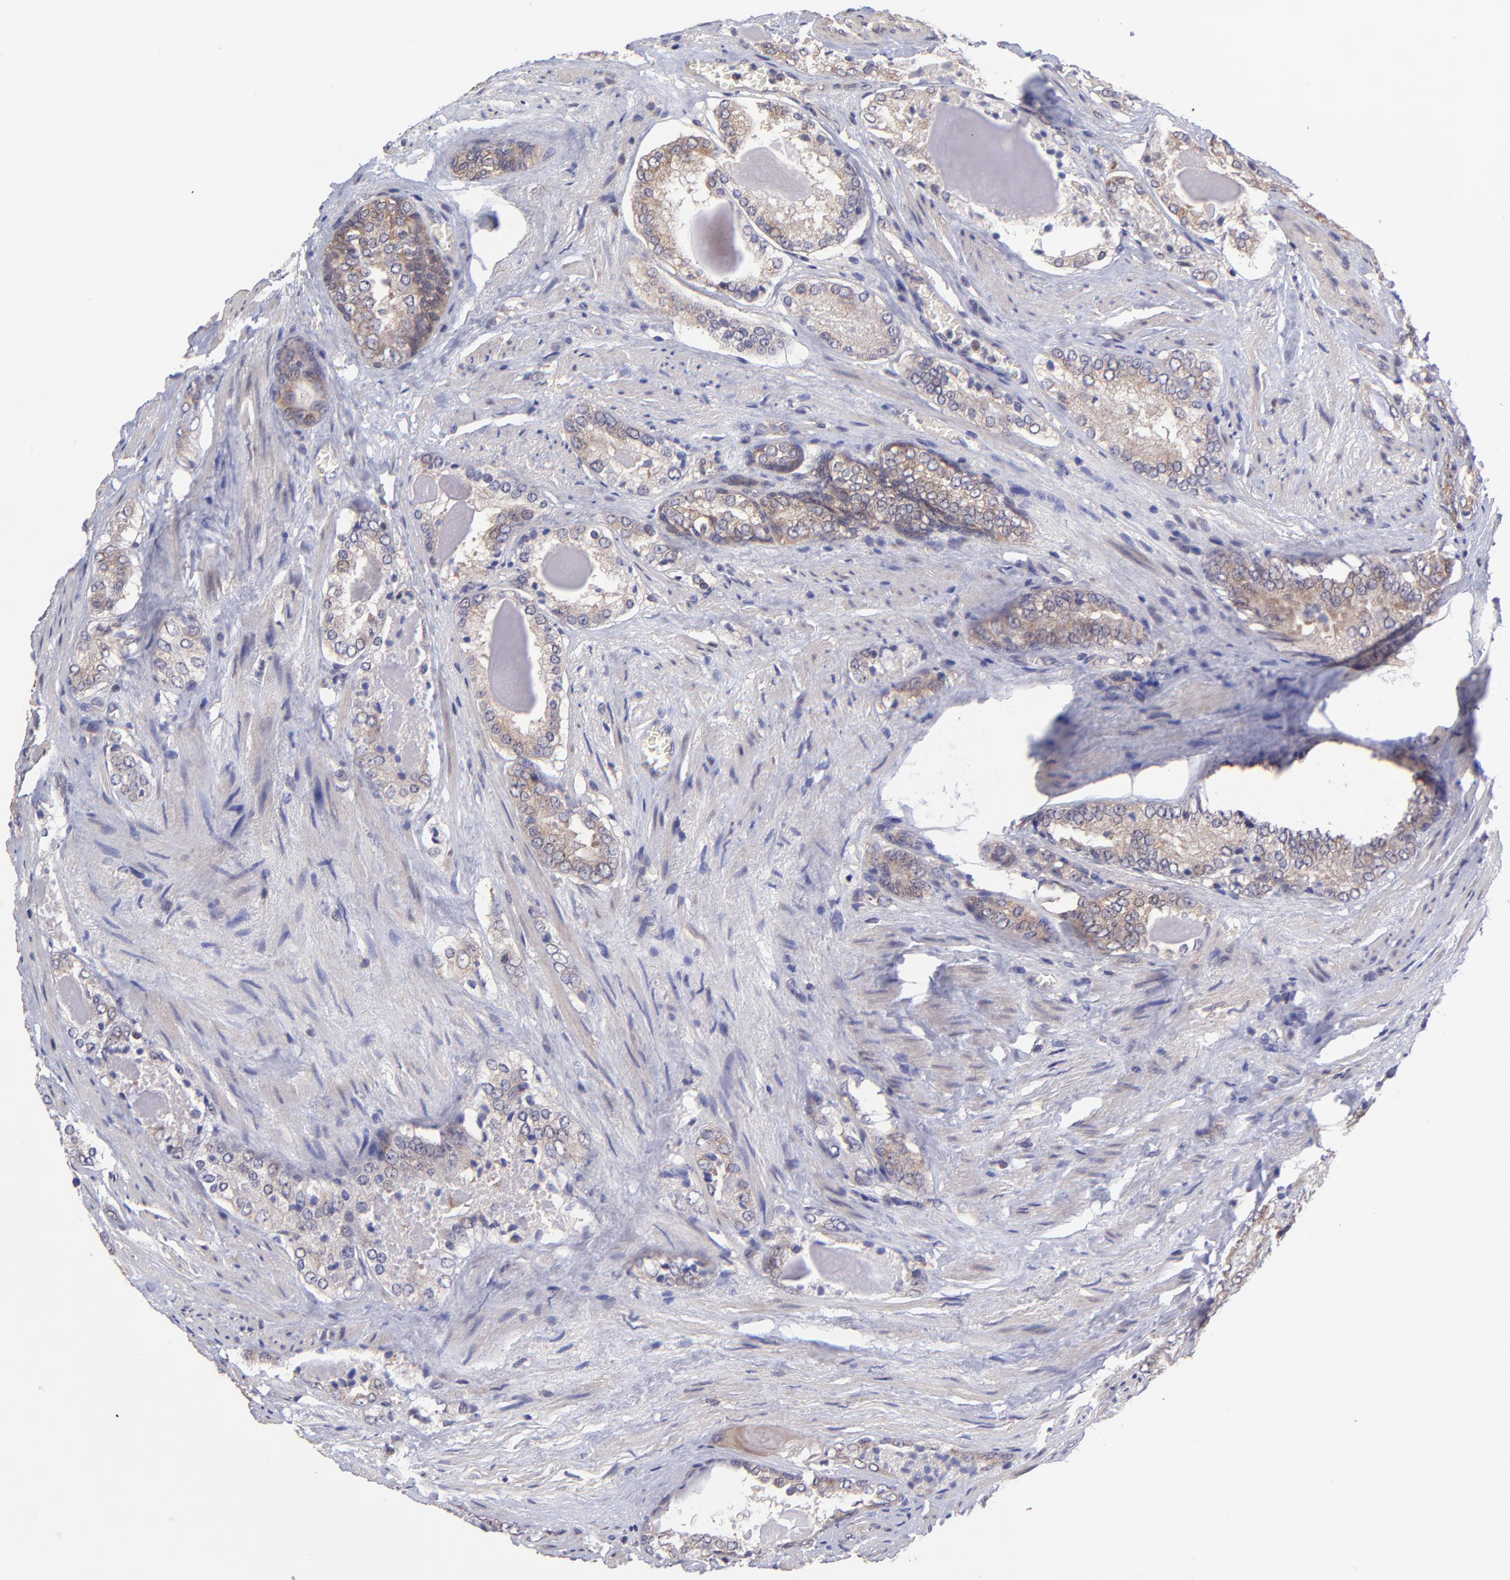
{"staining": {"intensity": "moderate", "quantity": ">75%", "location": "cytoplasmic/membranous"}, "tissue": "prostate cancer", "cell_type": "Tumor cells", "image_type": "cancer", "snomed": [{"axis": "morphology", "description": "Adenocarcinoma, Medium grade"}, {"axis": "topography", "description": "Prostate"}], "caption": "The immunohistochemical stain labels moderate cytoplasmic/membranous staining in tumor cells of prostate medium-grade adenocarcinoma tissue.", "gene": "NSF", "patient": {"sex": "male", "age": 60}}